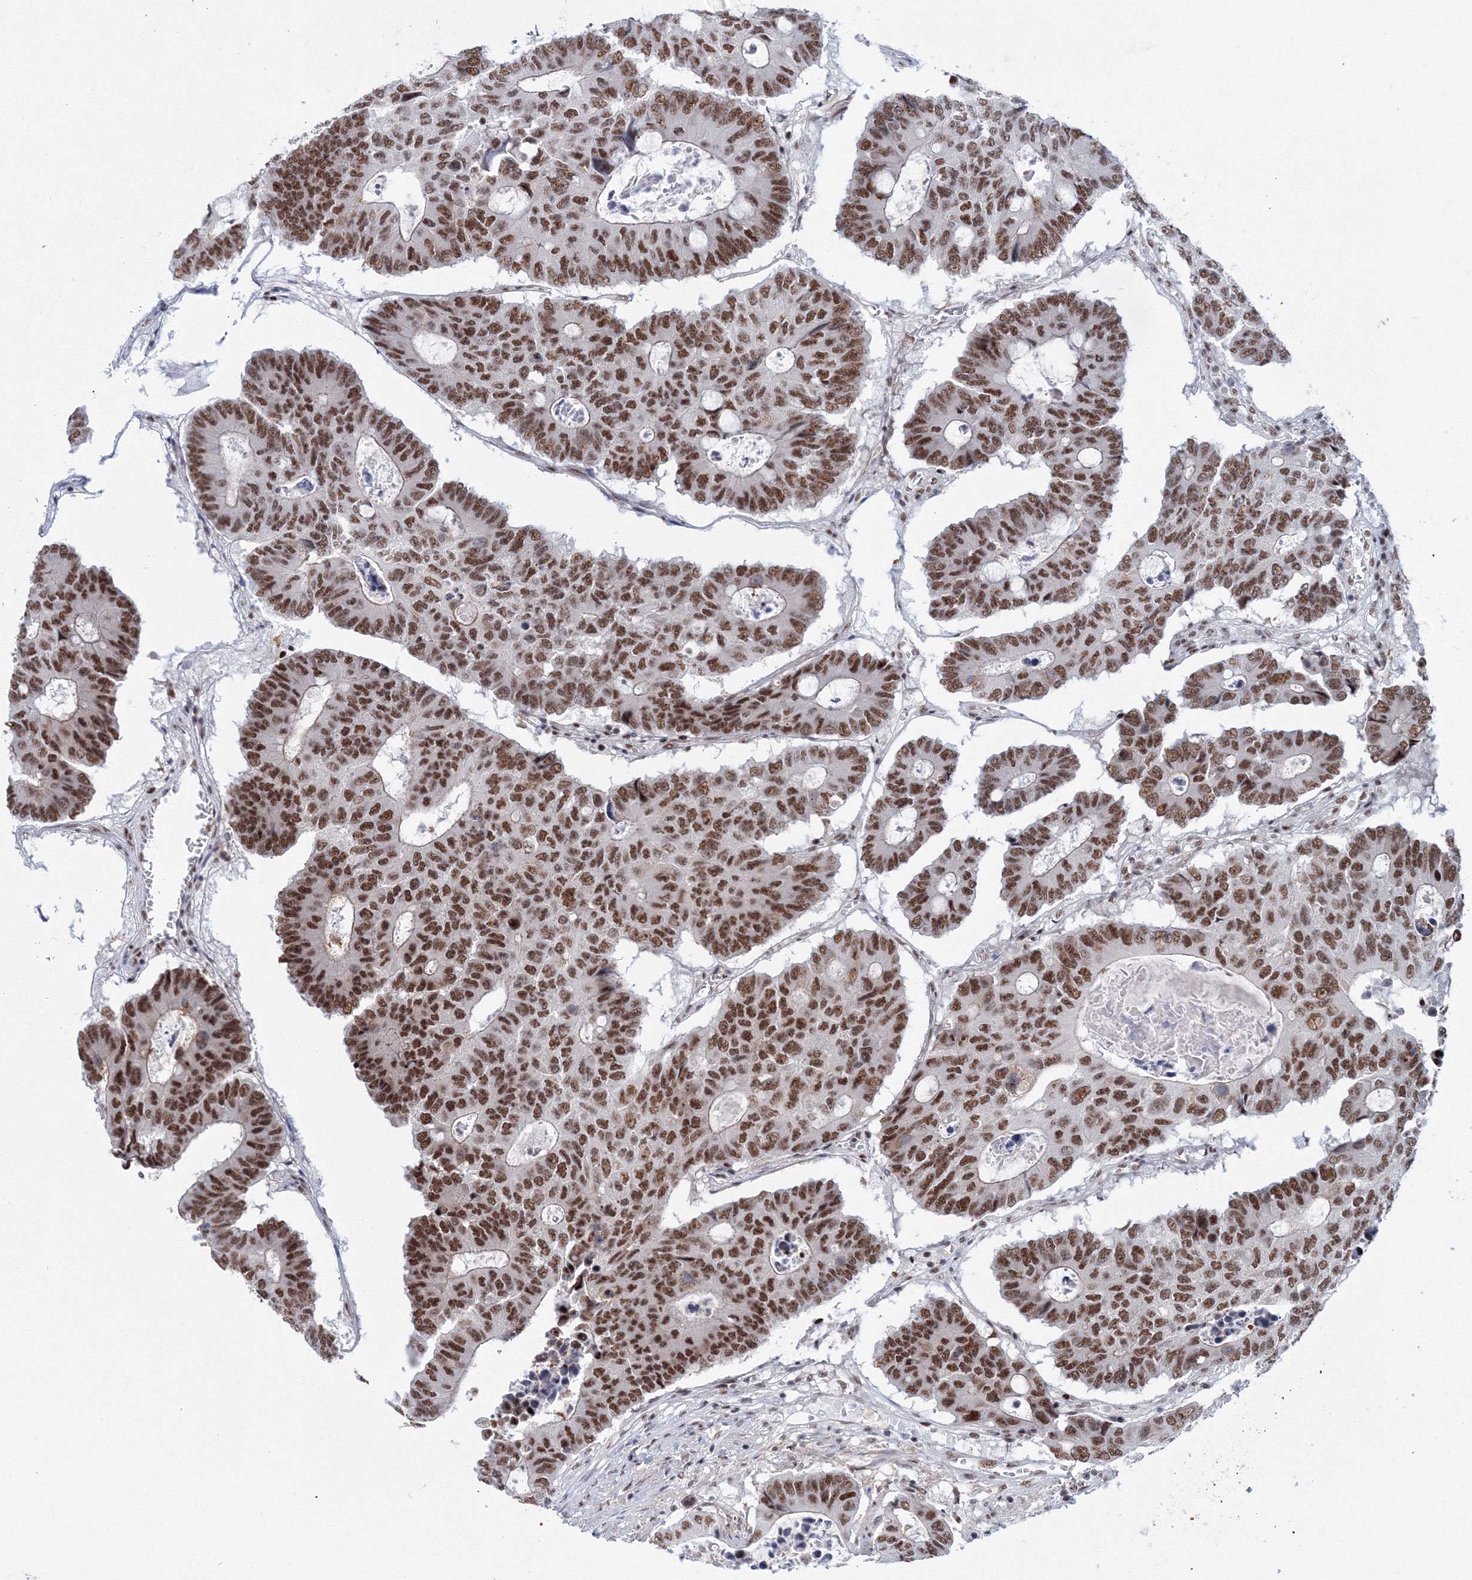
{"staining": {"intensity": "strong", "quantity": ">75%", "location": "nuclear"}, "tissue": "colorectal cancer", "cell_type": "Tumor cells", "image_type": "cancer", "snomed": [{"axis": "morphology", "description": "Adenocarcinoma, NOS"}, {"axis": "topography", "description": "Colon"}], "caption": "Immunohistochemical staining of colorectal cancer (adenocarcinoma) displays high levels of strong nuclear staining in about >75% of tumor cells.", "gene": "SF3B6", "patient": {"sex": "male", "age": 87}}